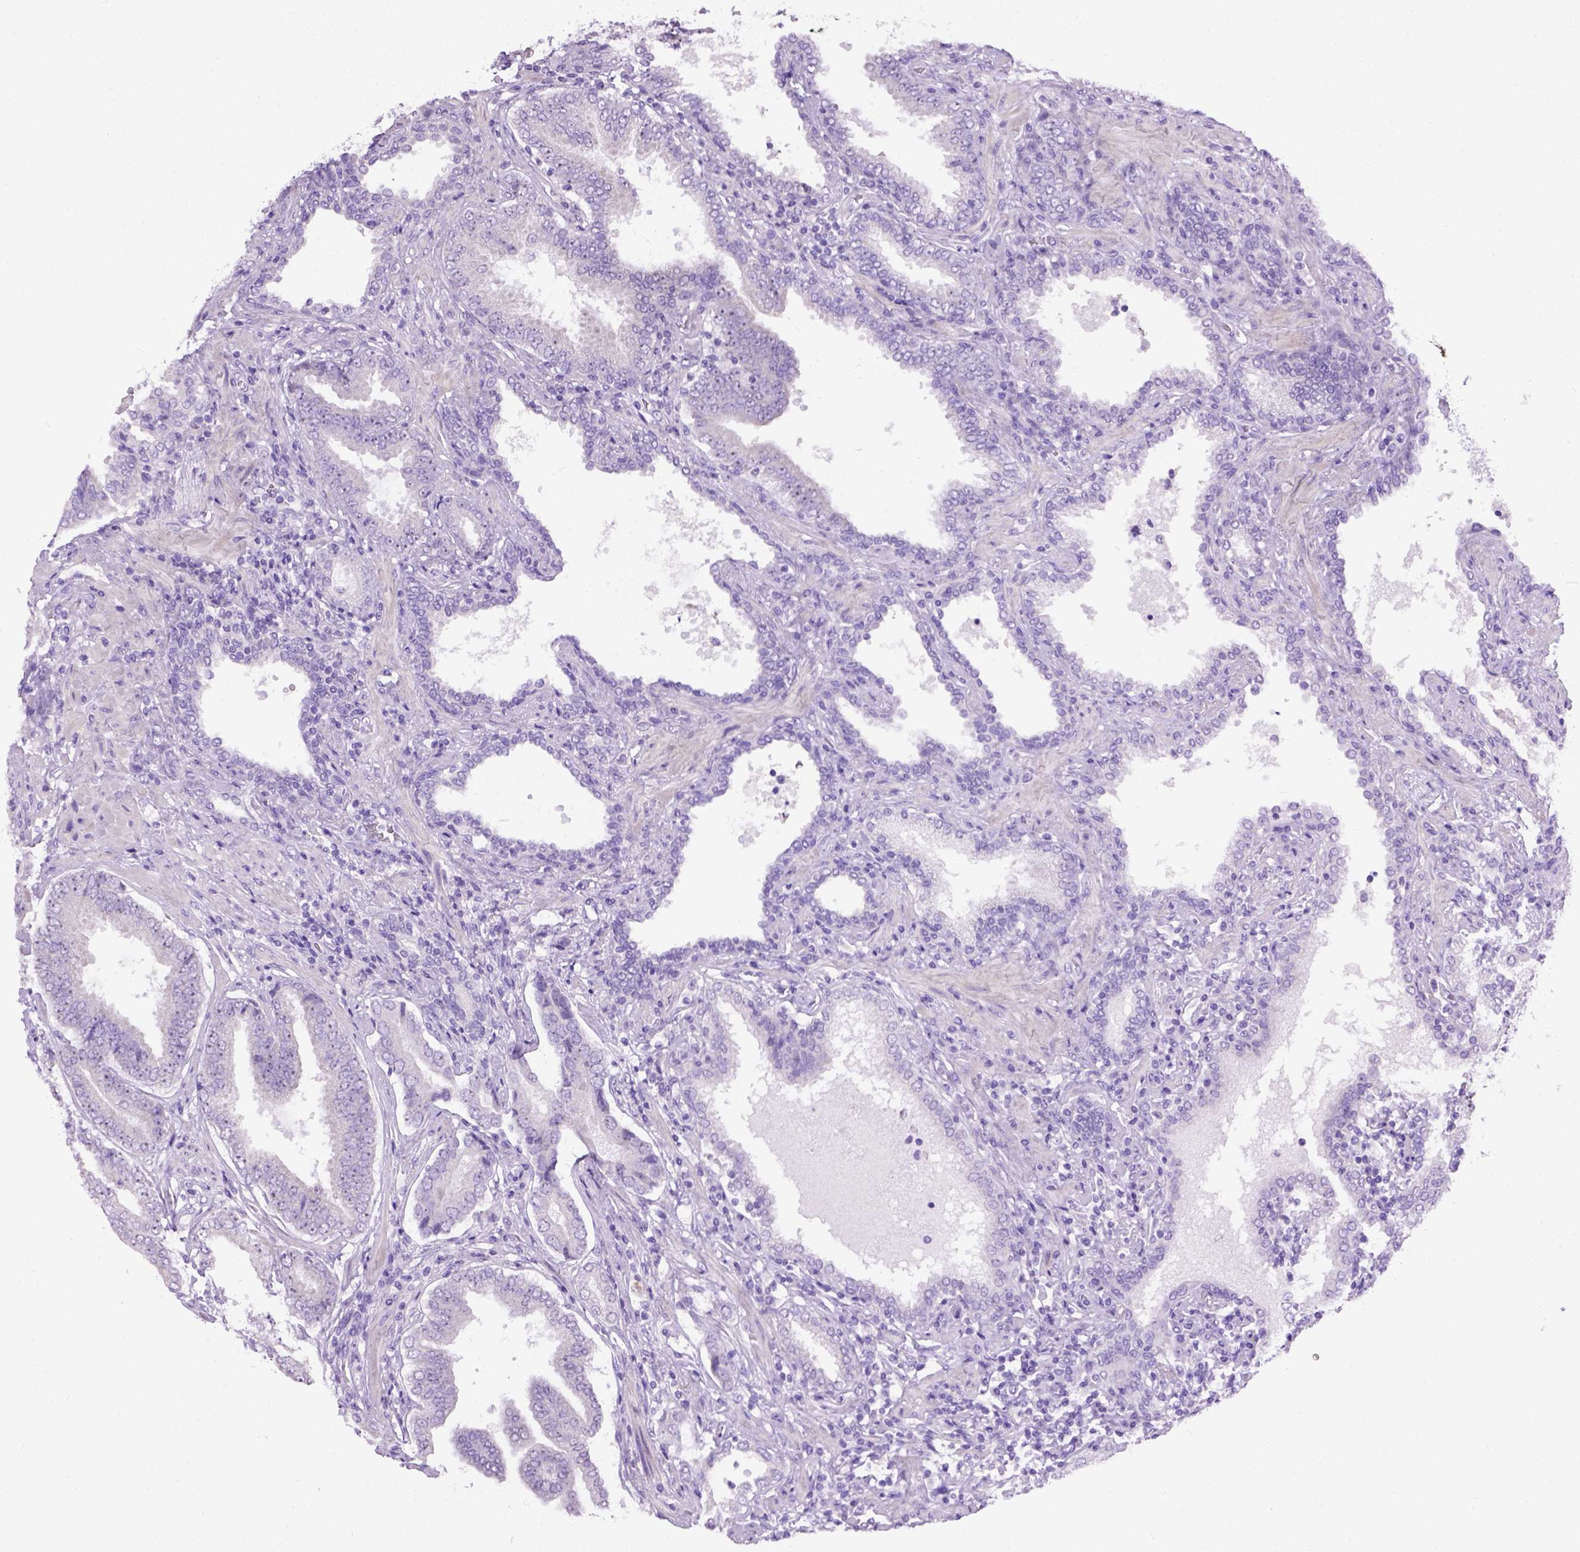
{"staining": {"intensity": "negative", "quantity": "none", "location": "none"}, "tissue": "prostate cancer", "cell_type": "Tumor cells", "image_type": "cancer", "snomed": [{"axis": "morphology", "description": "Adenocarcinoma, NOS"}, {"axis": "topography", "description": "Prostate"}], "caption": "There is no significant staining in tumor cells of adenocarcinoma (prostate).", "gene": "UTP4", "patient": {"sex": "male", "age": 64}}